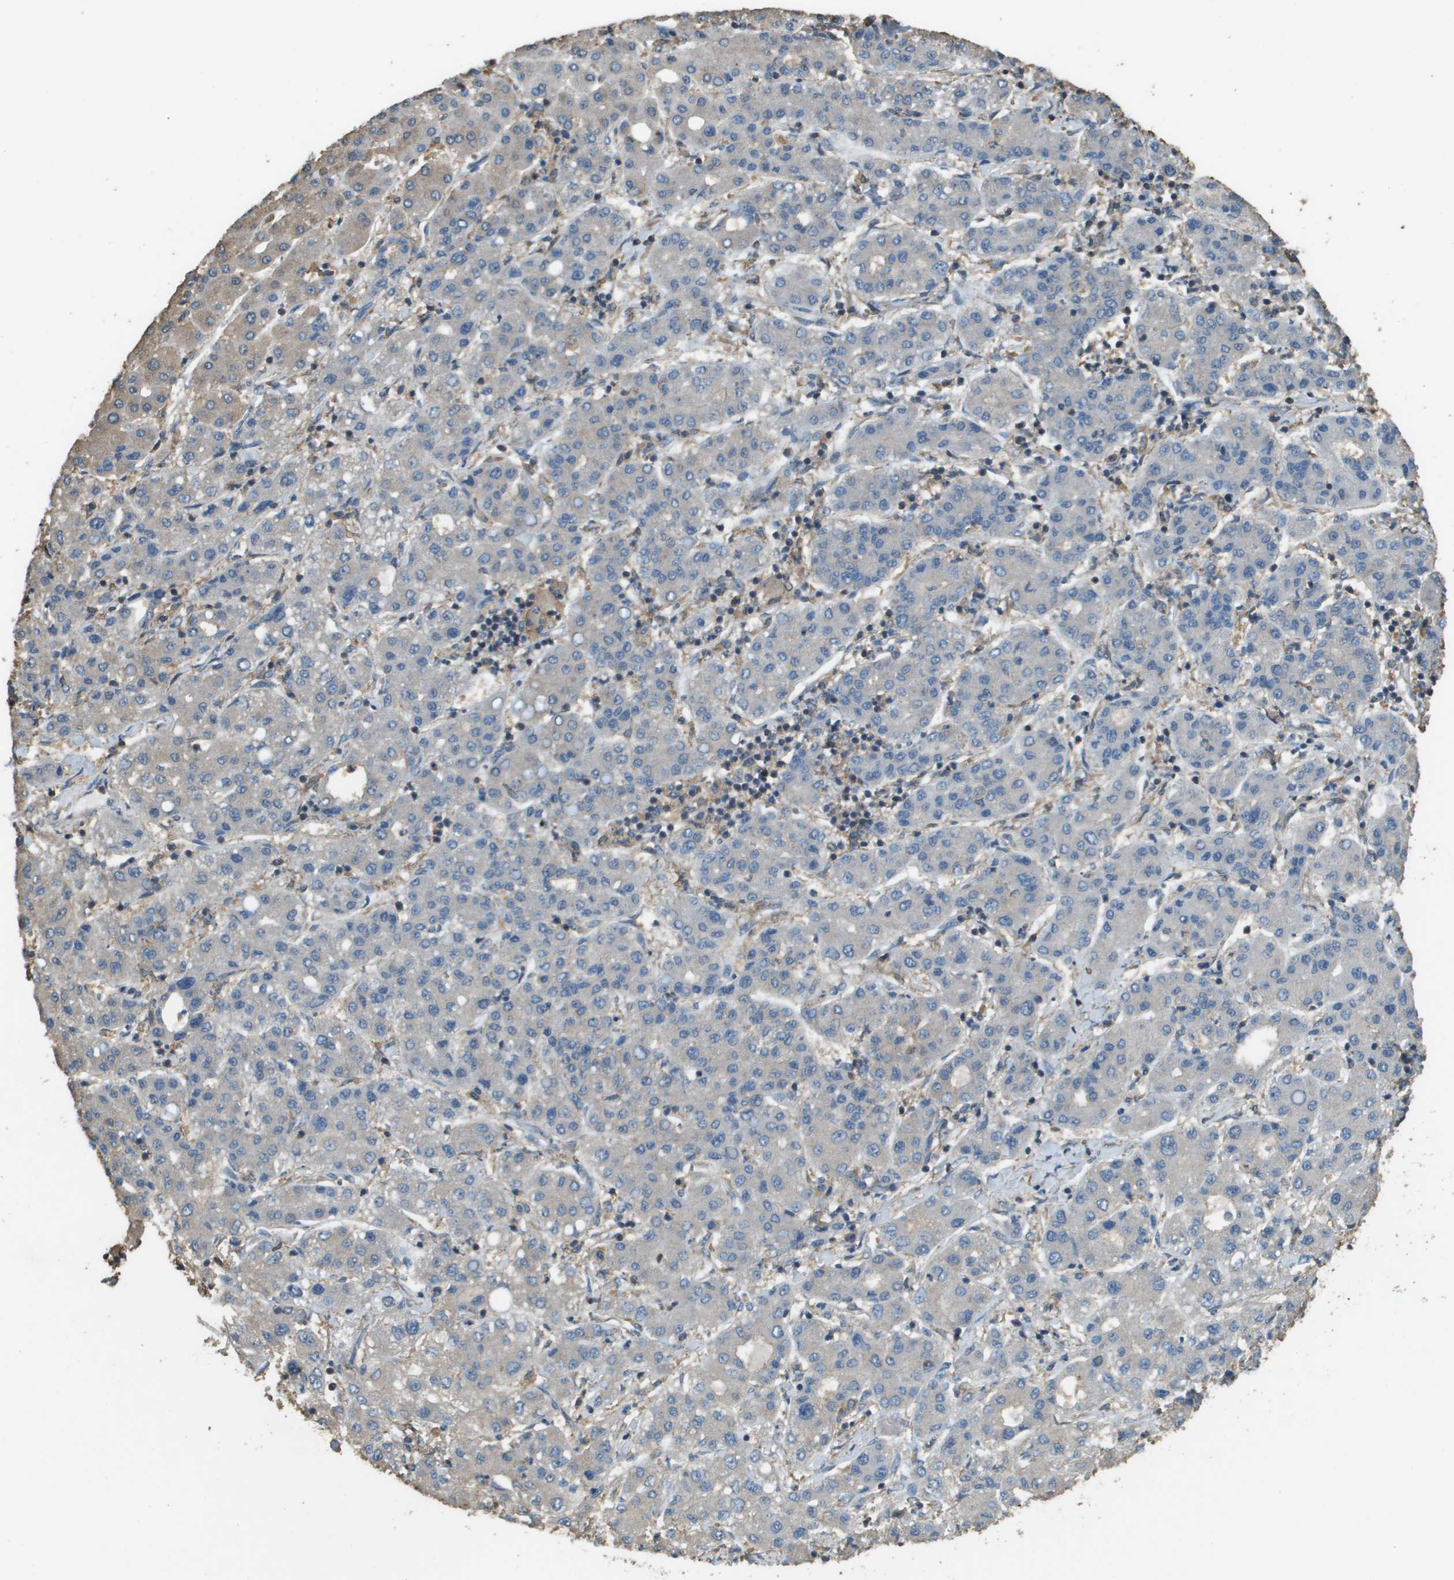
{"staining": {"intensity": "negative", "quantity": "none", "location": "none"}, "tissue": "liver cancer", "cell_type": "Tumor cells", "image_type": "cancer", "snomed": [{"axis": "morphology", "description": "Carcinoma, Hepatocellular, NOS"}, {"axis": "topography", "description": "Liver"}], "caption": "The micrograph shows no significant staining in tumor cells of liver hepatocellular carcinoma.", "gene": "MS4A7", "patient": {"sex": "male", "age": 65}}